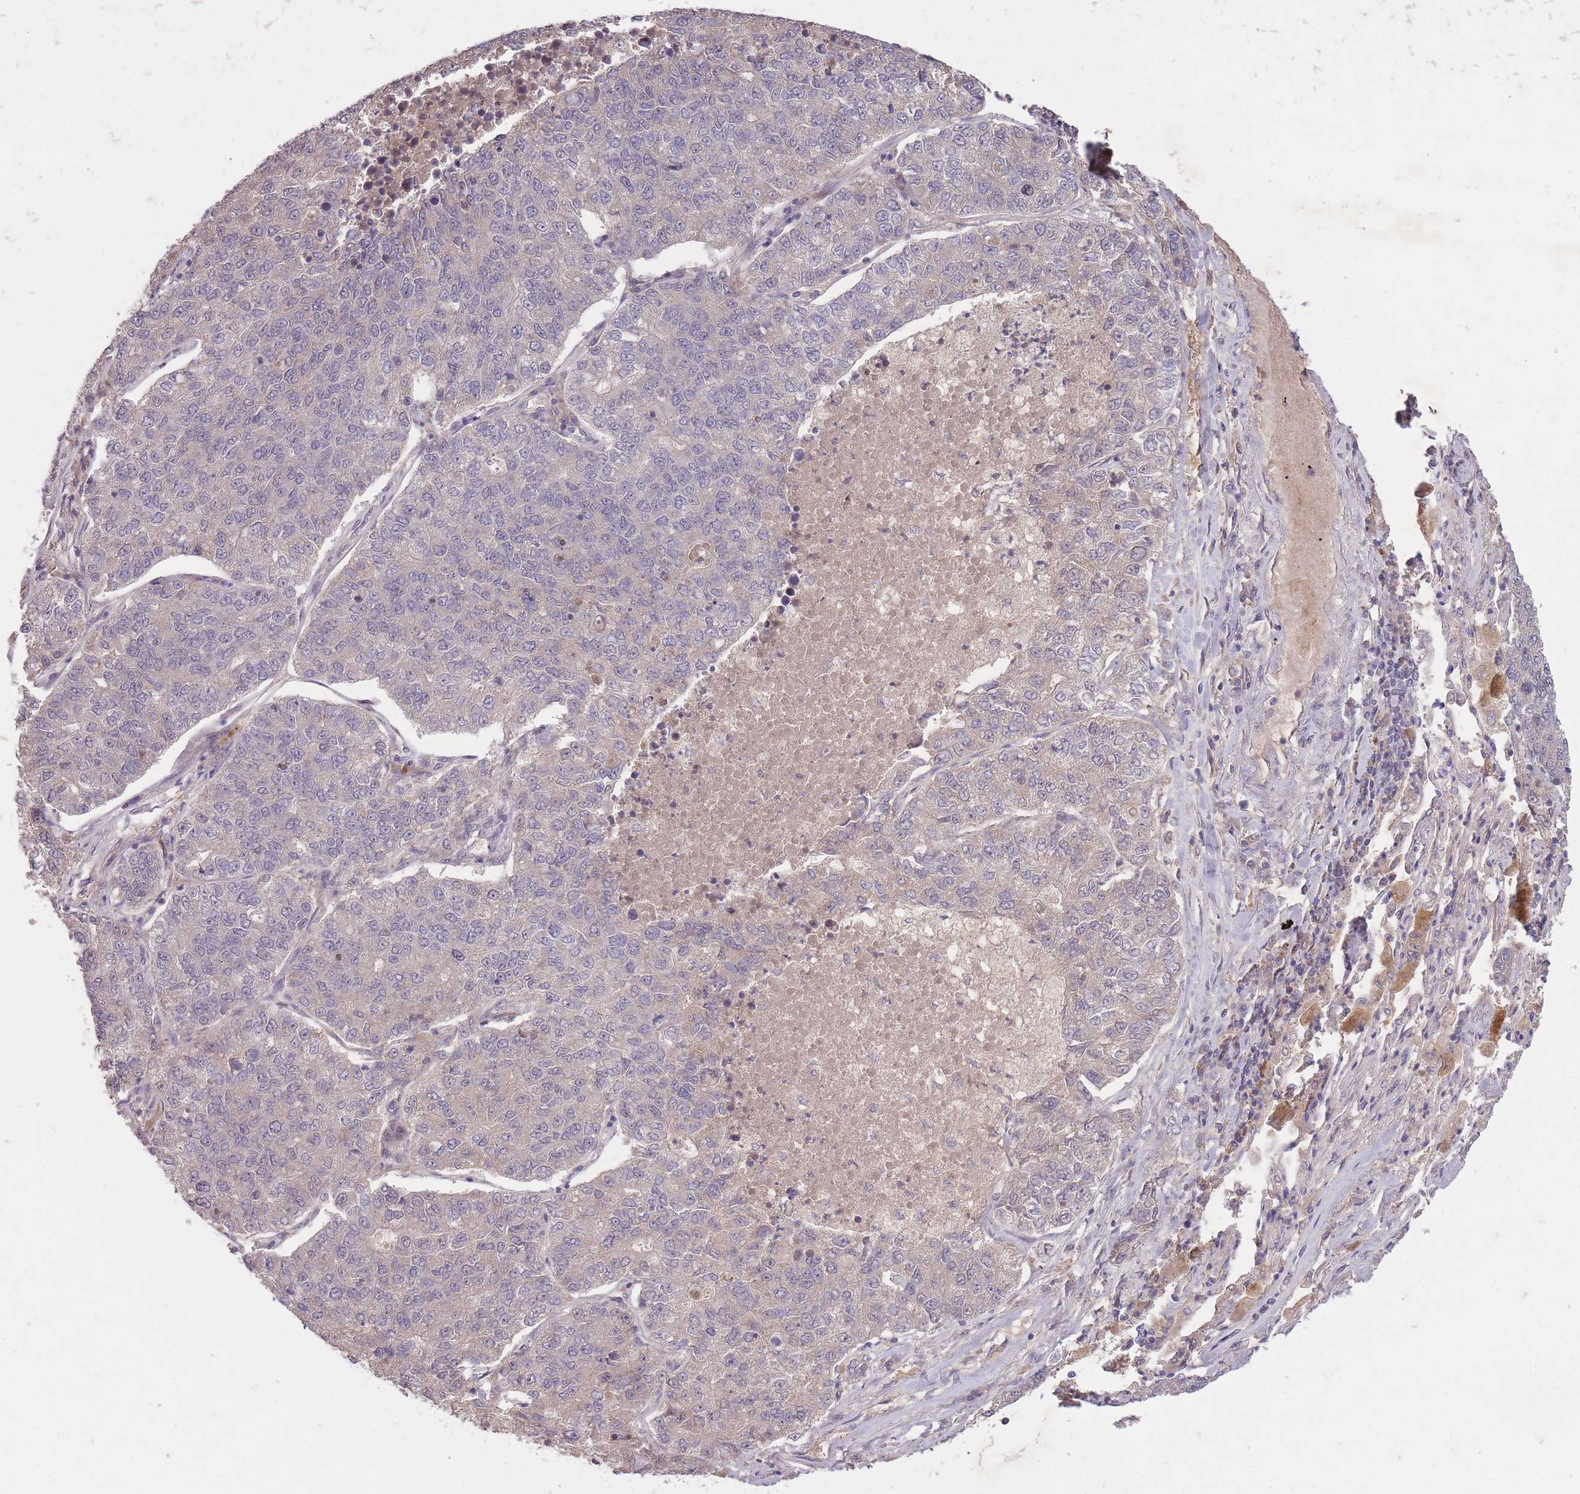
{"staining": {"intensity": "negative", "quantity": "none", "location": "none"}, "tissue": "lung cancer", "cell_type": "Tumor cells", "image_type": "cancer", "snomed": [{"axis": "morphology", "description": "Adenocarcinoma, NOS"}, {"axis": "topography", "description": "Lung"}], "caption": "Immunohistochemical staining of adenocarcinoma (lung) displays no significant positivity in tumor cells. Brightfield microscopy of immunohistochemistry (IHC) stained with DAB (3,3'-diaminobenzidine) (brown) and hematoxylin (blue), captured at high magnification.", "gene": "OR2V2", "patient": {"sex": "male", "age": 49}}